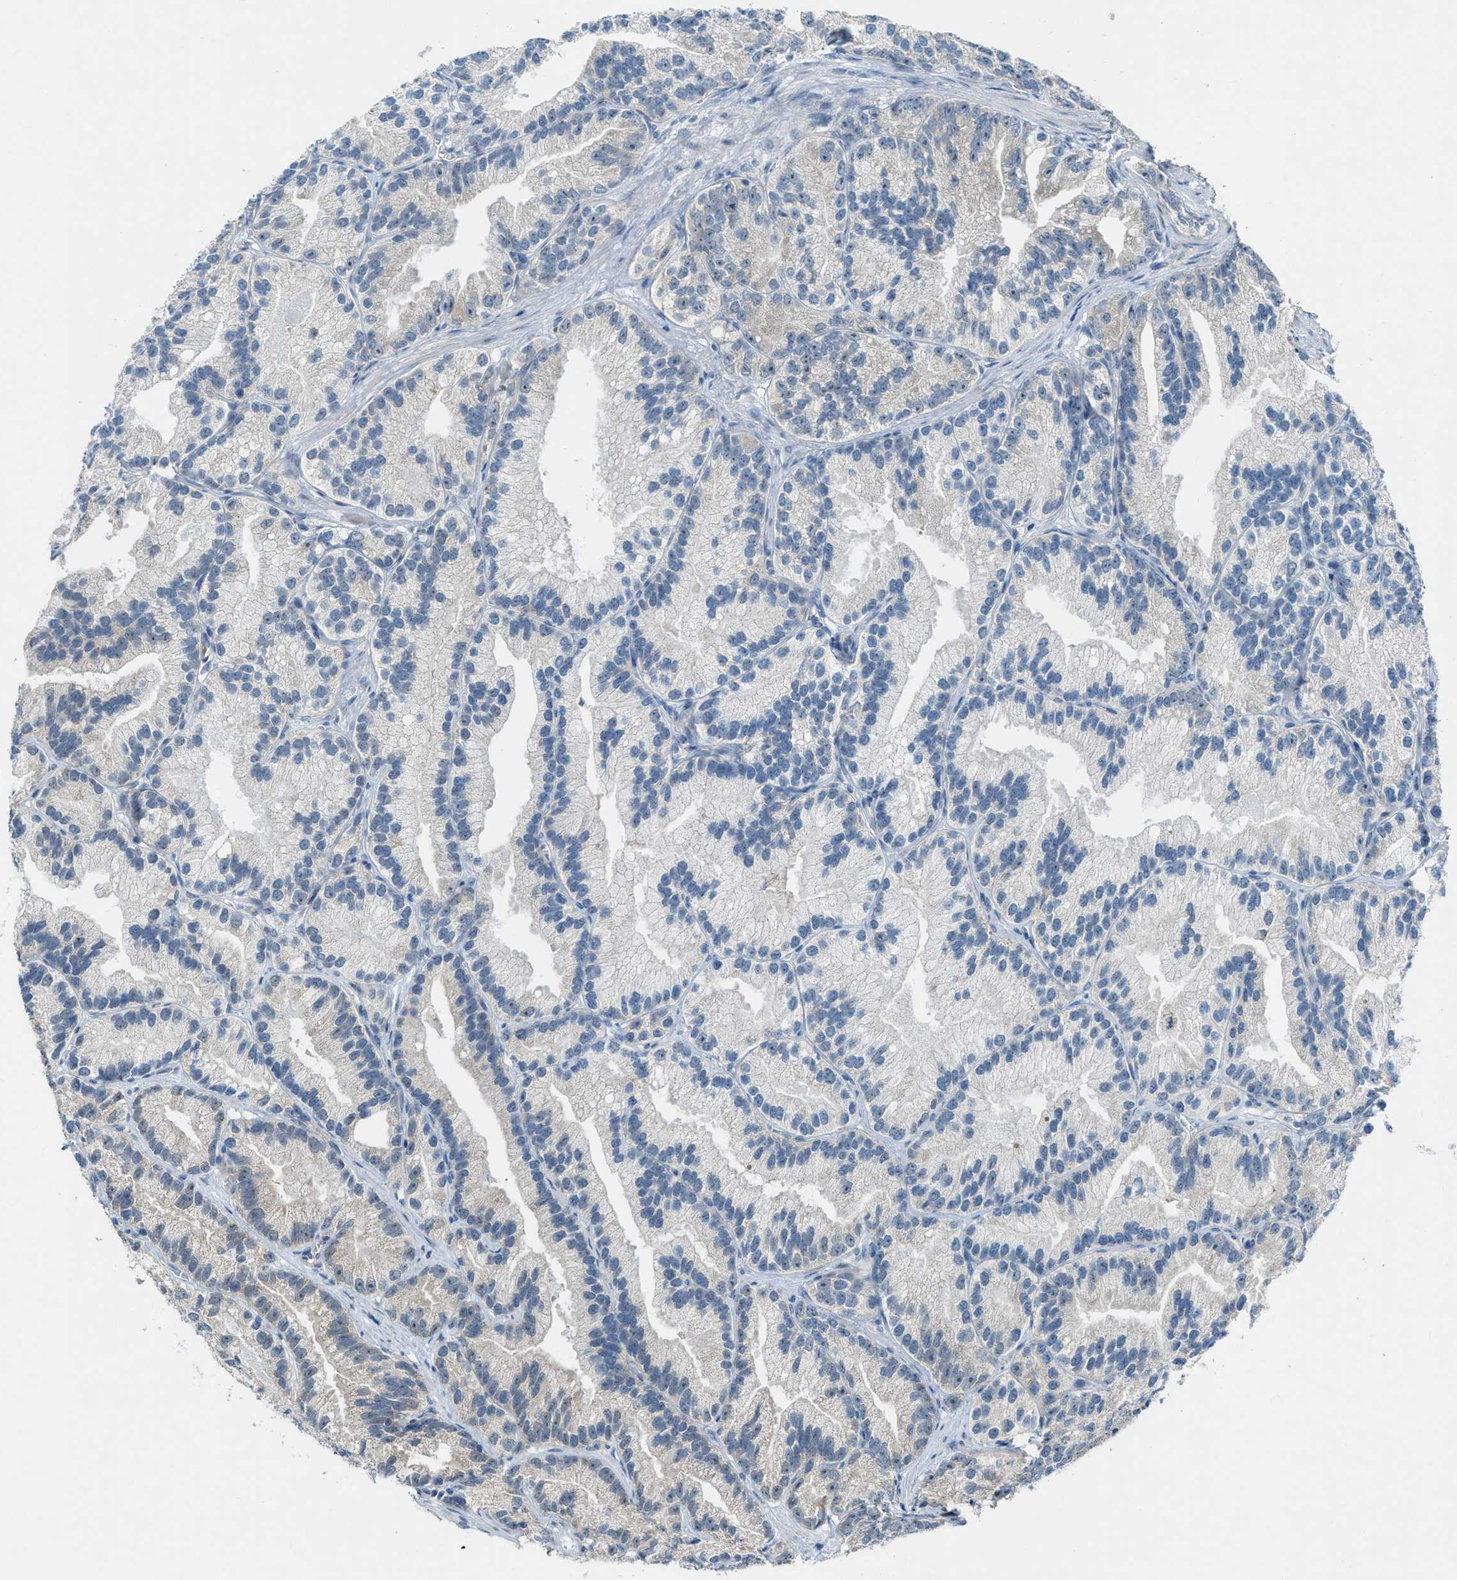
{"staining": {"intensity": "weak", "quantity": "<25%", "location": "cytoplasmic/membranous"}, "tissue": "prostate cancer", "cell_type": "Tumor cells", "image_type": "cancer", "snomed": [{"axis": "morphology", "description": "Adenocarcinoma, Low grade"}, {"axis": "topography", "description": "Prostate"}], "caption": "Immunohistochemistry of prostate cancer (adenocarcinoma (low-grade)) shows no staining in tumor cells.", "gene": "CDON", "patient": {"sex": "male", "age": 89}}